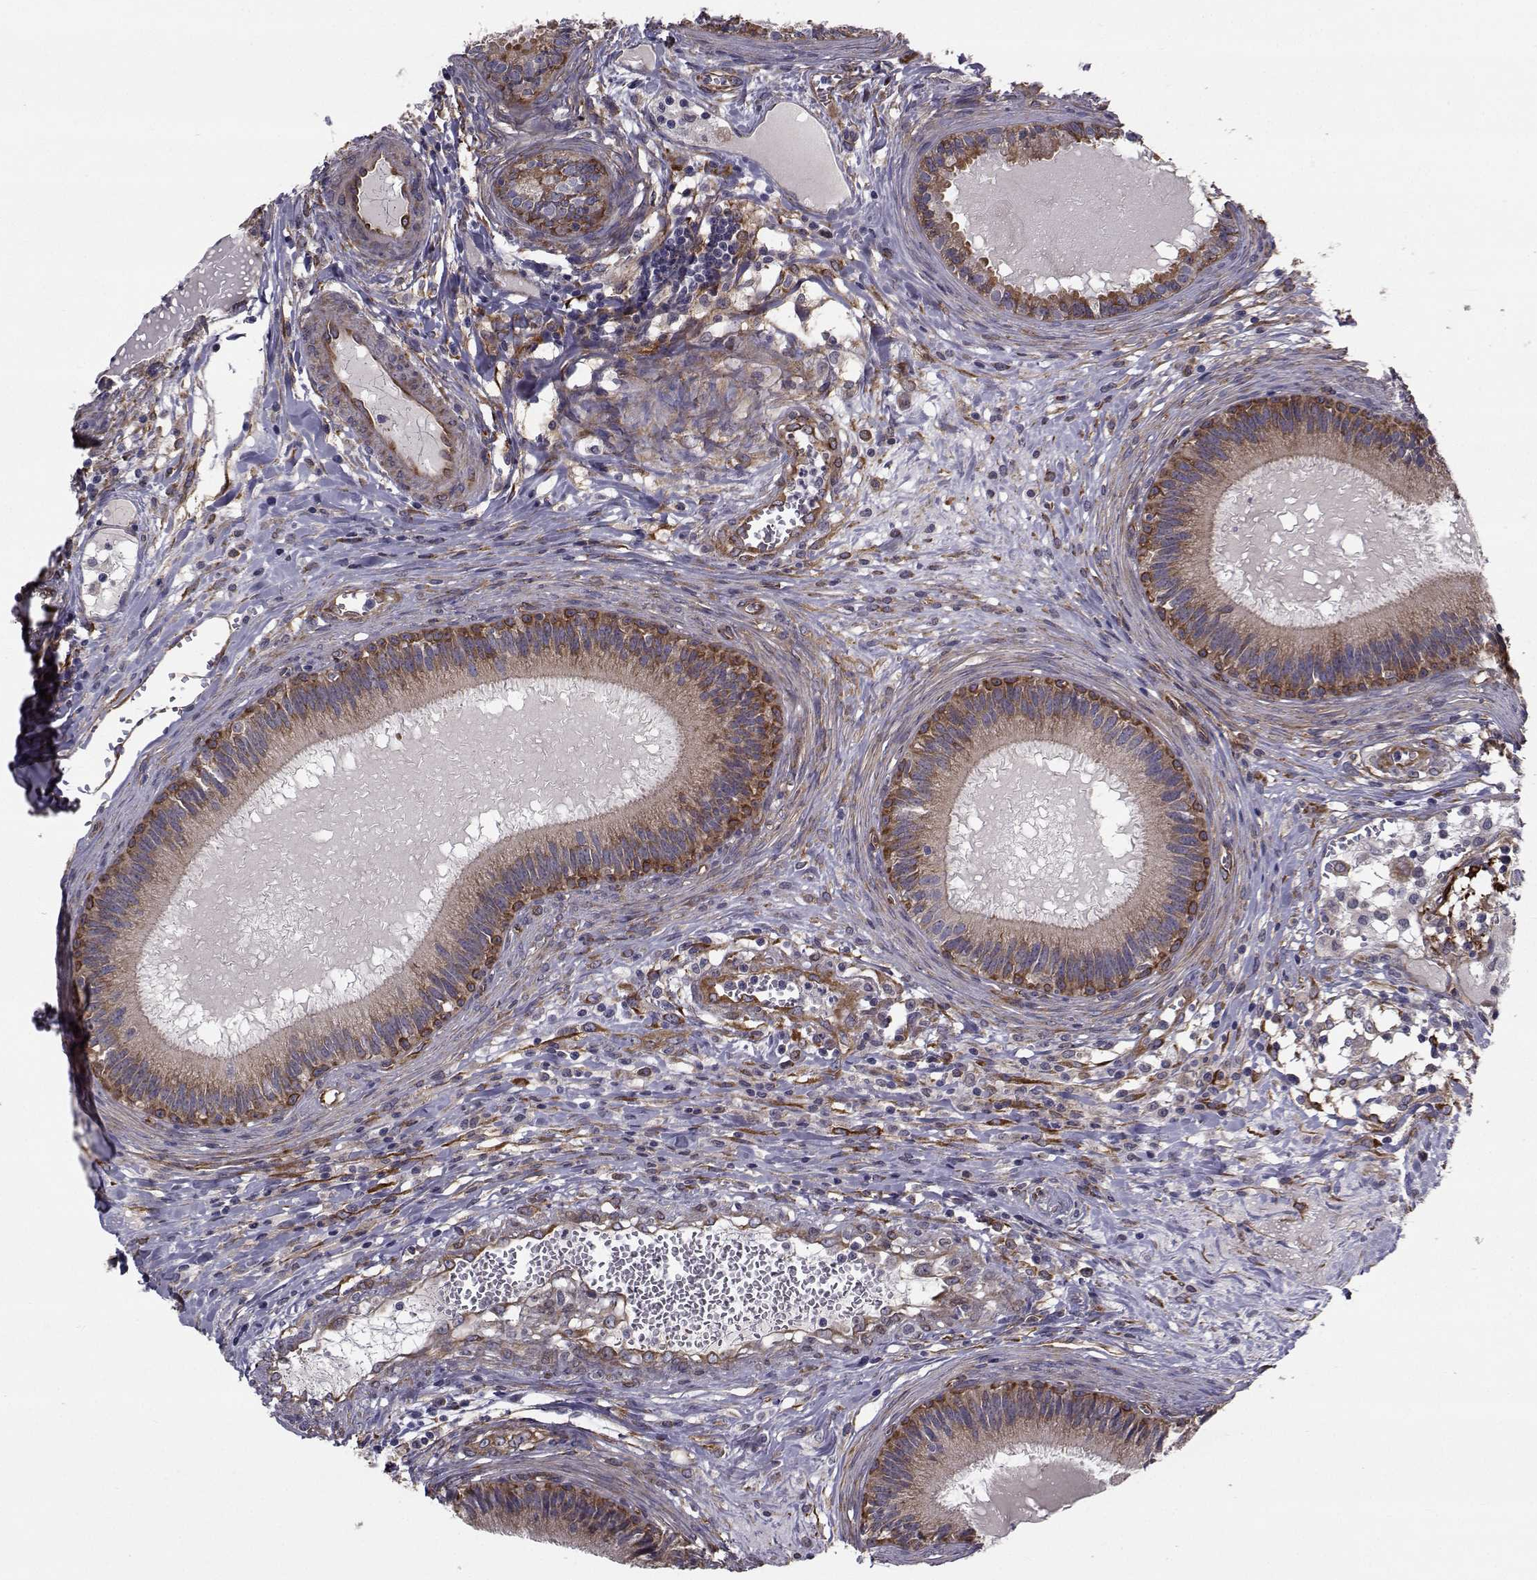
{"staining": {"intensity": "strong", "quantity": "<25%", "location": "cytoplasmic/membranous"}, "tissue": "epididymis", "cell_type": "Glandular cells", "image_type": "normal", "snomed": [{"axis": "morphology", "description": "Normal tissue, NOS"}, {"axis": "topography", "description": "Epididymis"}], "caption": "Glandular cells reveal medium levels of strong cytoplasmic/membranous positivity in about <25% of cells in benign human epididymis.", "gene": "TRIP10", "patient": {"sex": "male", "age": 27}}